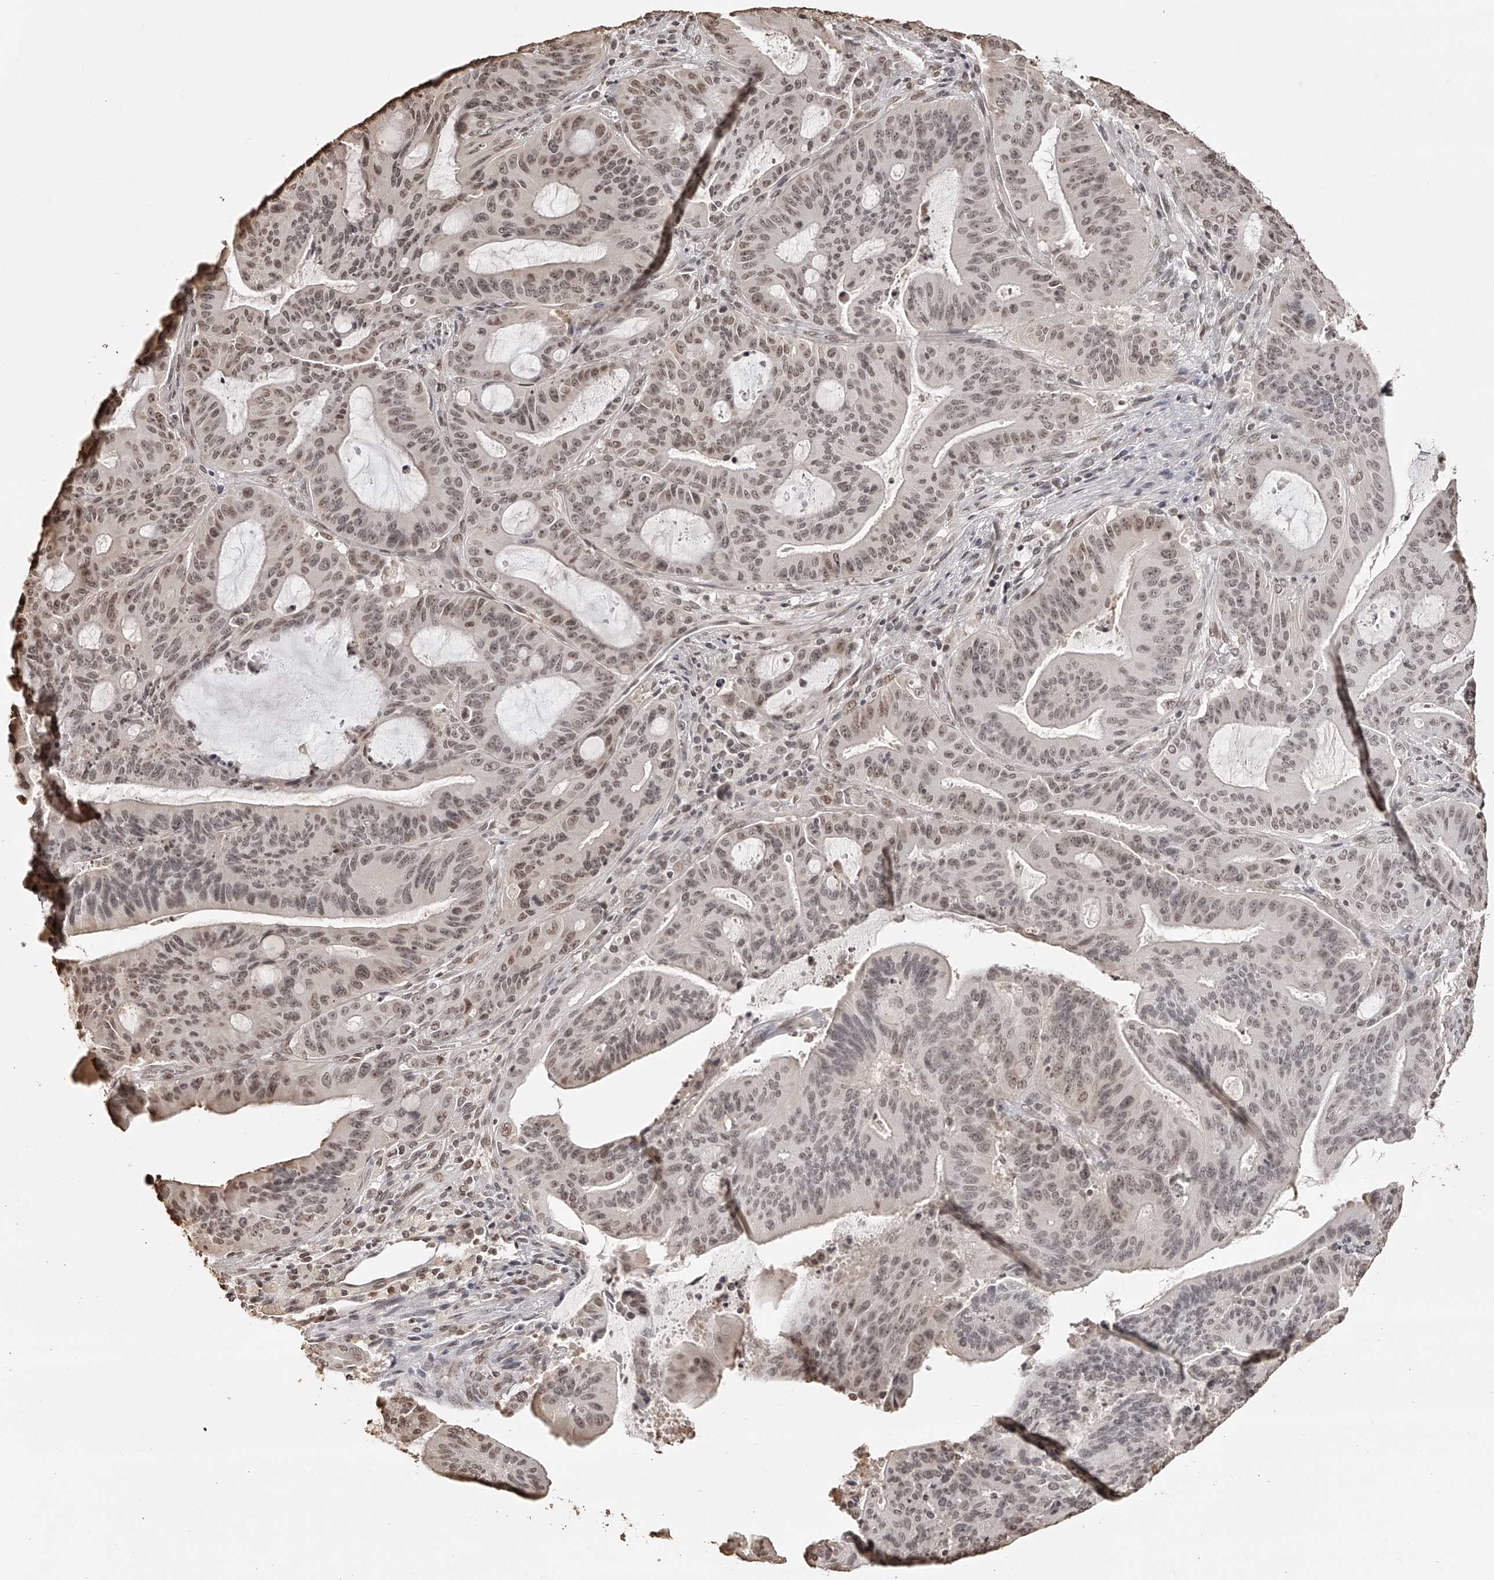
{"staining": {"intensity": "weak", "quantity": ">75%", "location": "nuclear"}, "tissue": "liver cancer", "cell_type": "Tumor cells", "image_type": "cancer", "snomed": [{"axis": "morphology", "description": "Normal tissue, NOS"}, {"axis": "morphology", "description": "Cholangiocarcinoma"}, {"axis": "topography", "description": "Liver"}, {"axis": "topography", "description": "Peripheral nerve tissue"}], "caption": "Protein positivity by immunohistochemistry exhibits weak nuclear positivity in about >75% of tumor cells in liver cholangiocarcinoma.", "gene": "ZNF503", "patient": {"sex": "female", "age": 73}}